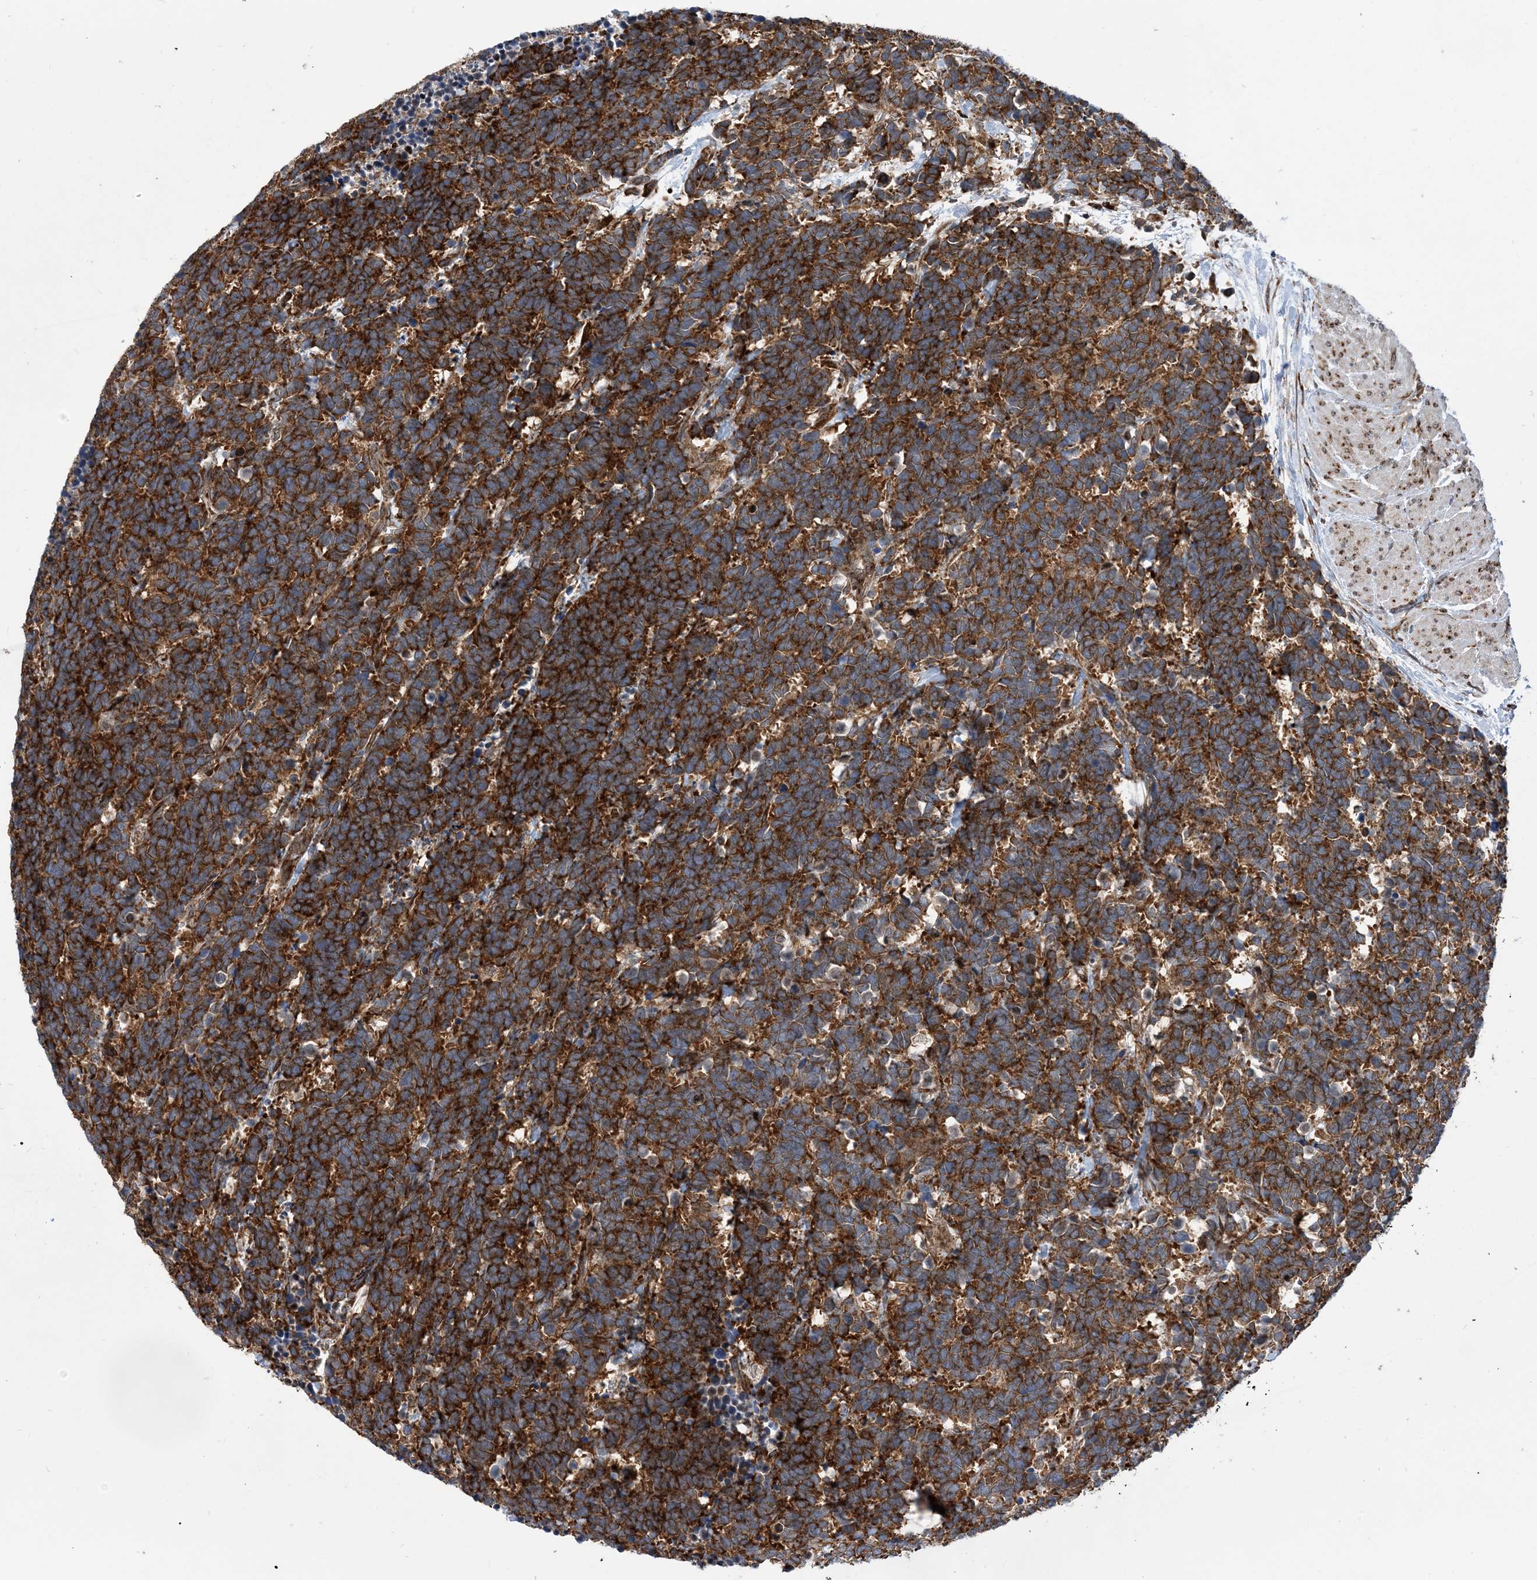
{"staining": {"intensity": "strong", "quantity": ">75%", "location": "cytoplasmic/membranous"}, "tissue": "carcinoid", "cell_type": "Tumor cells", "image_type": "cancer", "snomed": [{"axis": "morphology", "description": "Carcinoma, NOS"}, {"axis": "morphology", "description": "Carcinoid, malignant, NOS"}, {"axis": "topography", "description": "Urinary bladder"}], "caption": "Carcinoid (malignant) was stained to show a protein in brown. There is high levels of strong cytoplasmic/membranous positivity in approximately >75% of tumor cells. The staining was performed using DAB (3,3'-diaminobenzidine), with brown indicating positive protein expression. Nuclei are stained blue with hematoxylin.", "gene": "PHF1", "patient": {"sex": "male", "age": 57}}